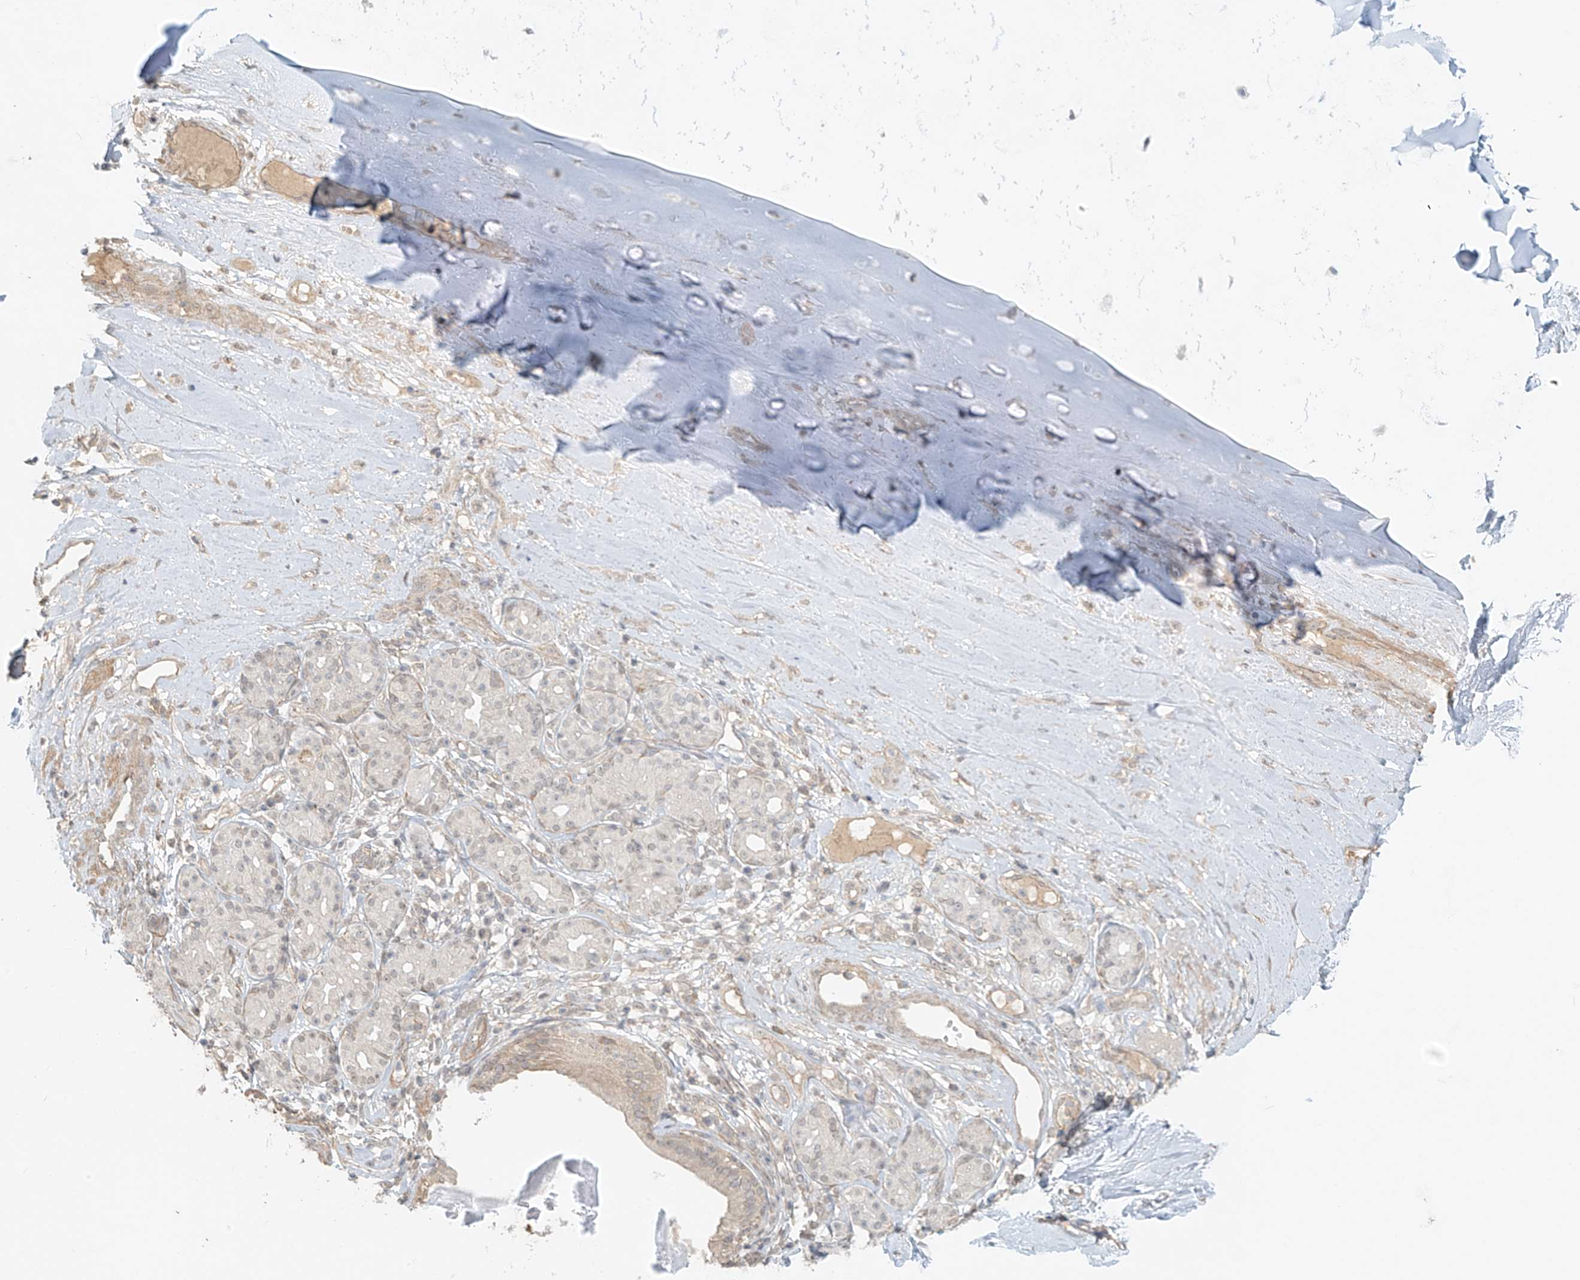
{"staining": {"intensity": "weak", "quantity": "25%-75%", "location": "cytoplasmic/membranous"}, "tissue": "adipose tissue", "cell_type": "Adipocytes", "image_type": "normal", "snomed": [{"axis": "morphology", "description": "Normal tissue, NOS"}, {"axis": "morphology", "description": "Basal cell carcinoma"}, {"axis": "topography", "description": "Cartilage tissue"}, {"axis": "topography", "description": "Nasopharynx"}, {"axis": "topography", "description": "Oral tissue"}], "caption": "Brown immunohistochemical staining in normal adipose tissue shows weak cytoplasmic/membranous positivity in about 25%-75% of adipocytes.", "gene": "ABCD1", "patient": {"sex": "female", "age": 77}}